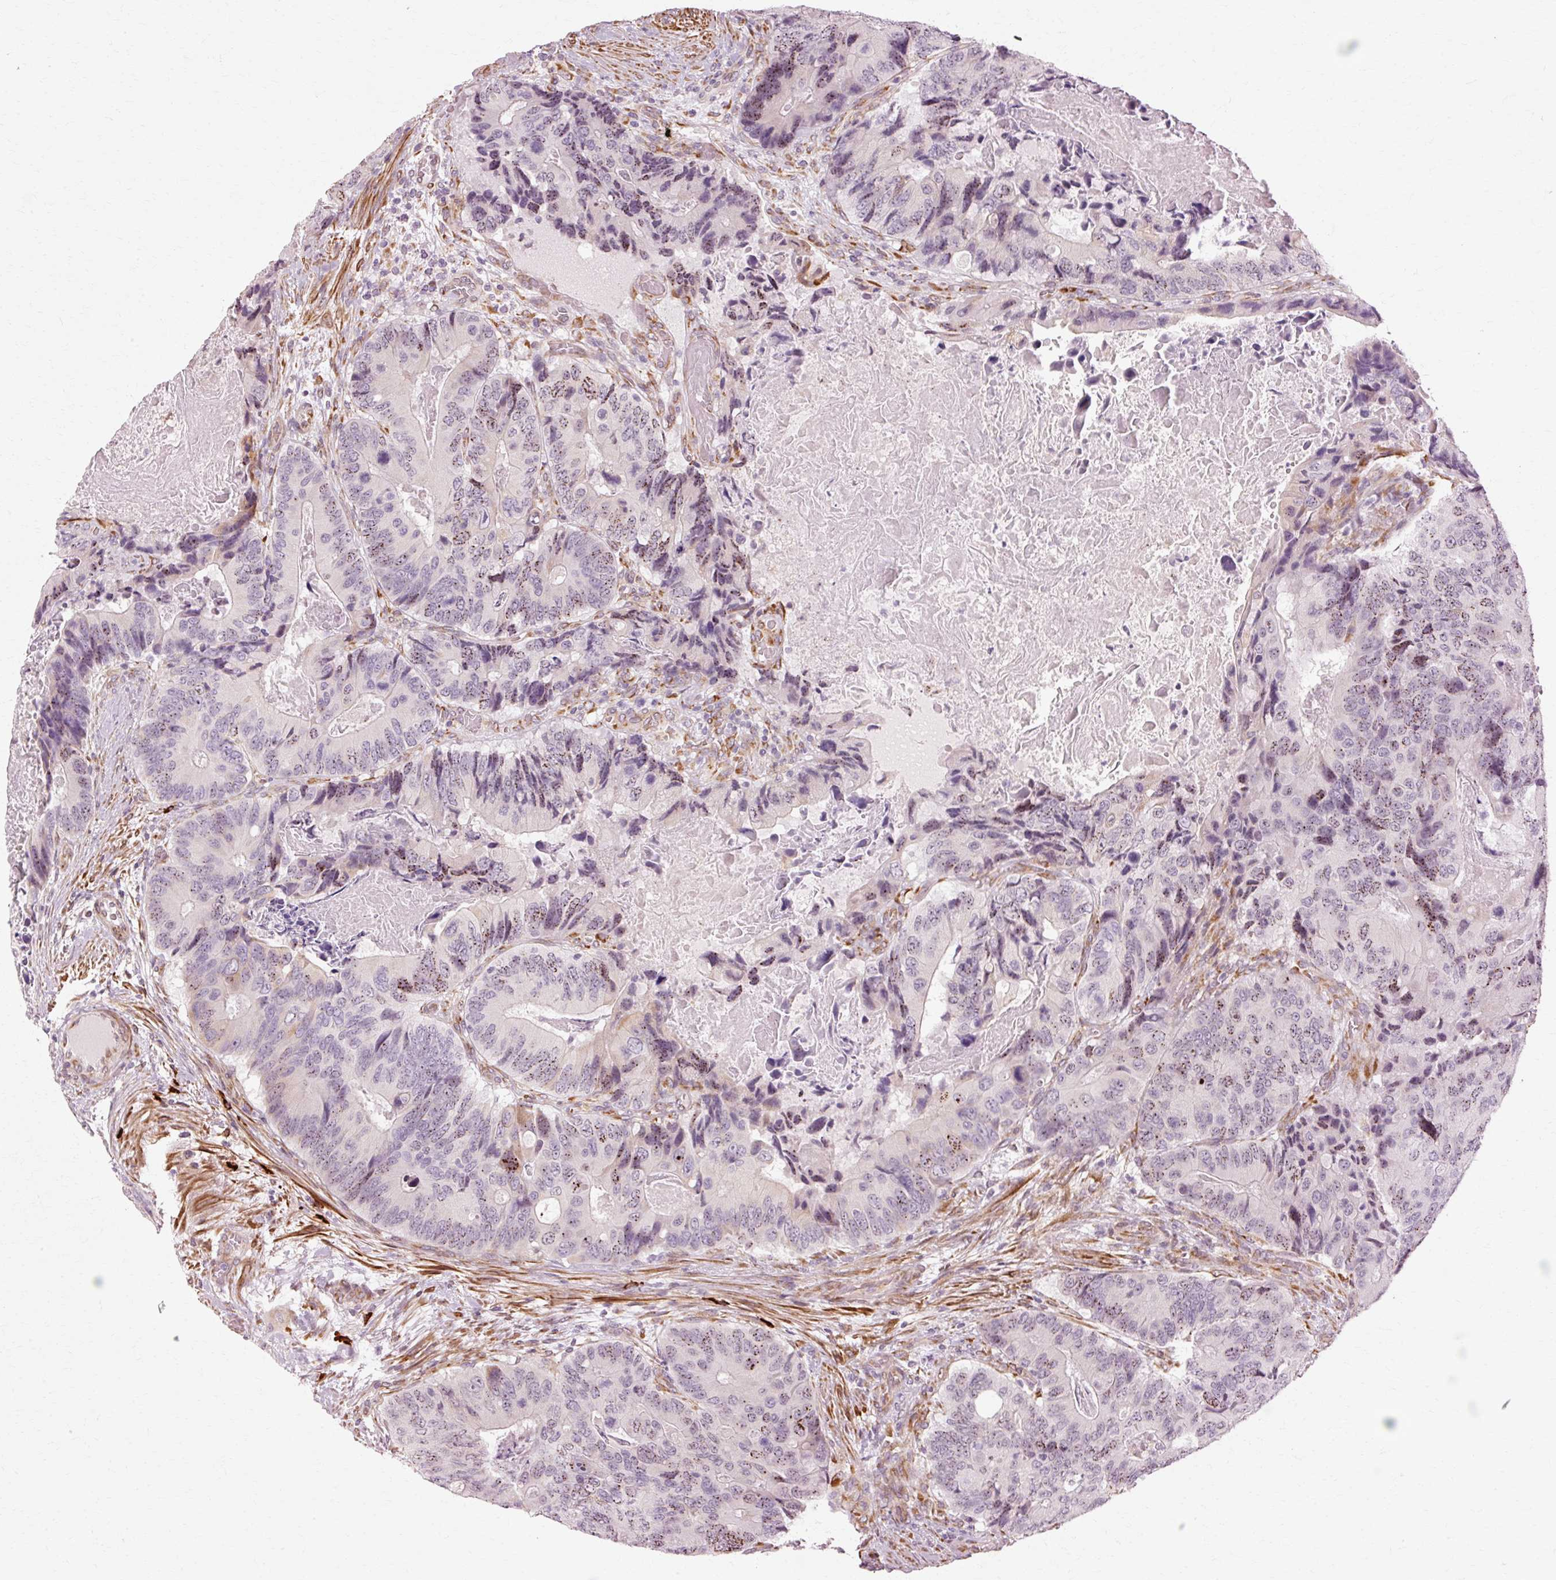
{"staining": {"intensity": "moderate", "quantity": "25%-75%", "location": "nuclear"}, "tissue": "colorectal cancer", "cell_type": "Tumor cells", "image_type": "cancer", "snomed": [{"axis": "morphology", "description": "Adenocarcinoma, NOS"}, {"axis": "topography", "description": "Colon"}], "caption": "High-power microscopy captured an immunohistochemistry photomicrograph of colorectal cancer (adenocarcinoma), revealing moderate nuclear positivity in approximately 25%-75% of tumor cells. (IHC, brightfield microscopy, high magnification).", "gene": "RGPD5", "patient": {"sex": "male", "age": 84}}